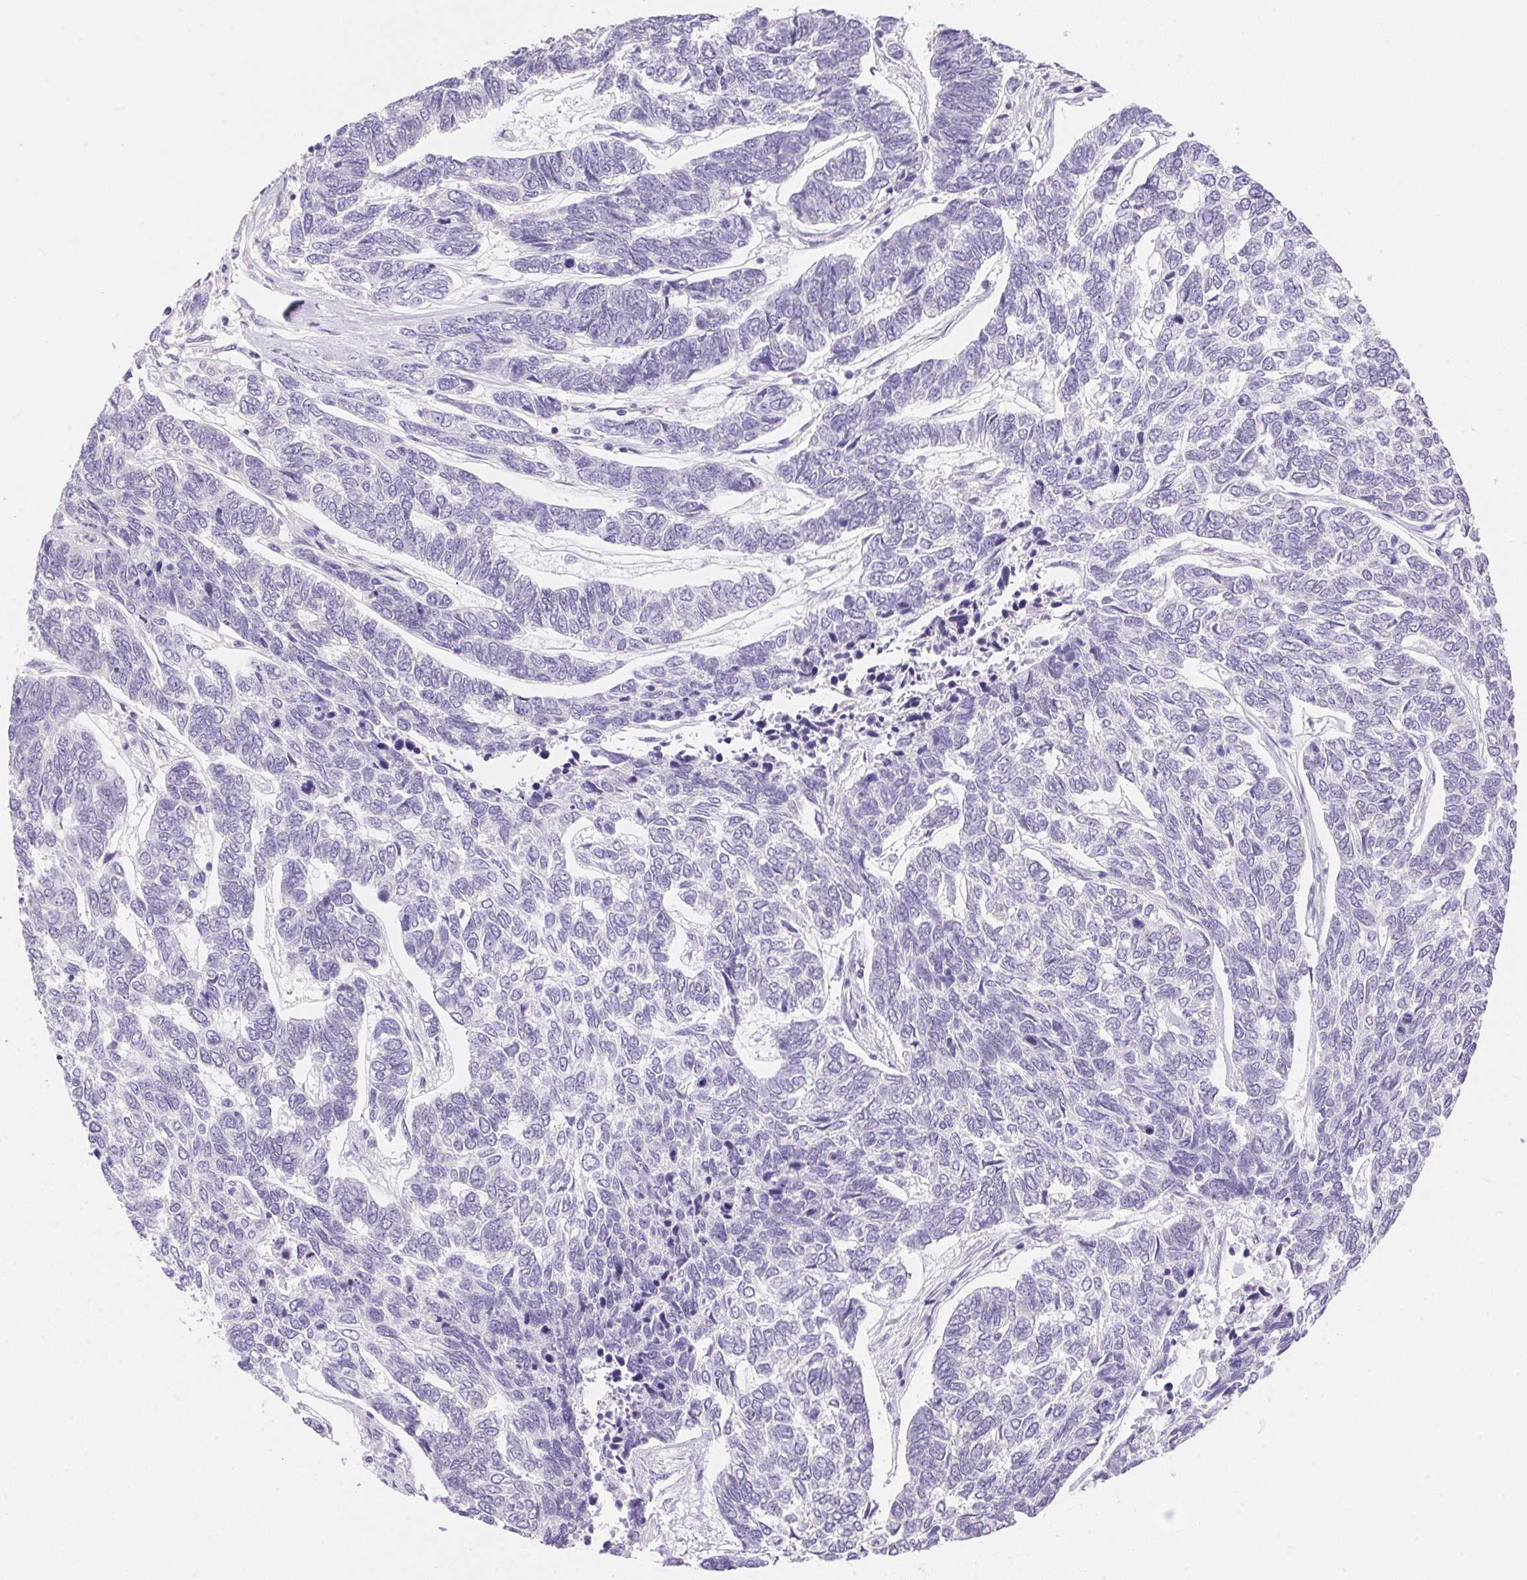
{"staining": {"intensity": "negative", "quantity": "none", "location": "none"}, "tissue": "skin cancer", "cell_type": "Tumor cells", "image_type": "cancer", "snomed": [{"axis": "morphology", "description": "Basal cell carcinoma"}, {"axis": "topography", "description": "Skin"}], "caption": "DAB (3,3'-diaminobenzidine) immunohistochemical staining of skin cancer reveals no significant staining in tumor cells. The staining is performed using DAB (3,3'-diaminobenzidine) brown chromogen with nuclei counter-stained in using hematoxylin.", "gene": "DHCR24", "patient": {"sex": "female", "age": 65}}